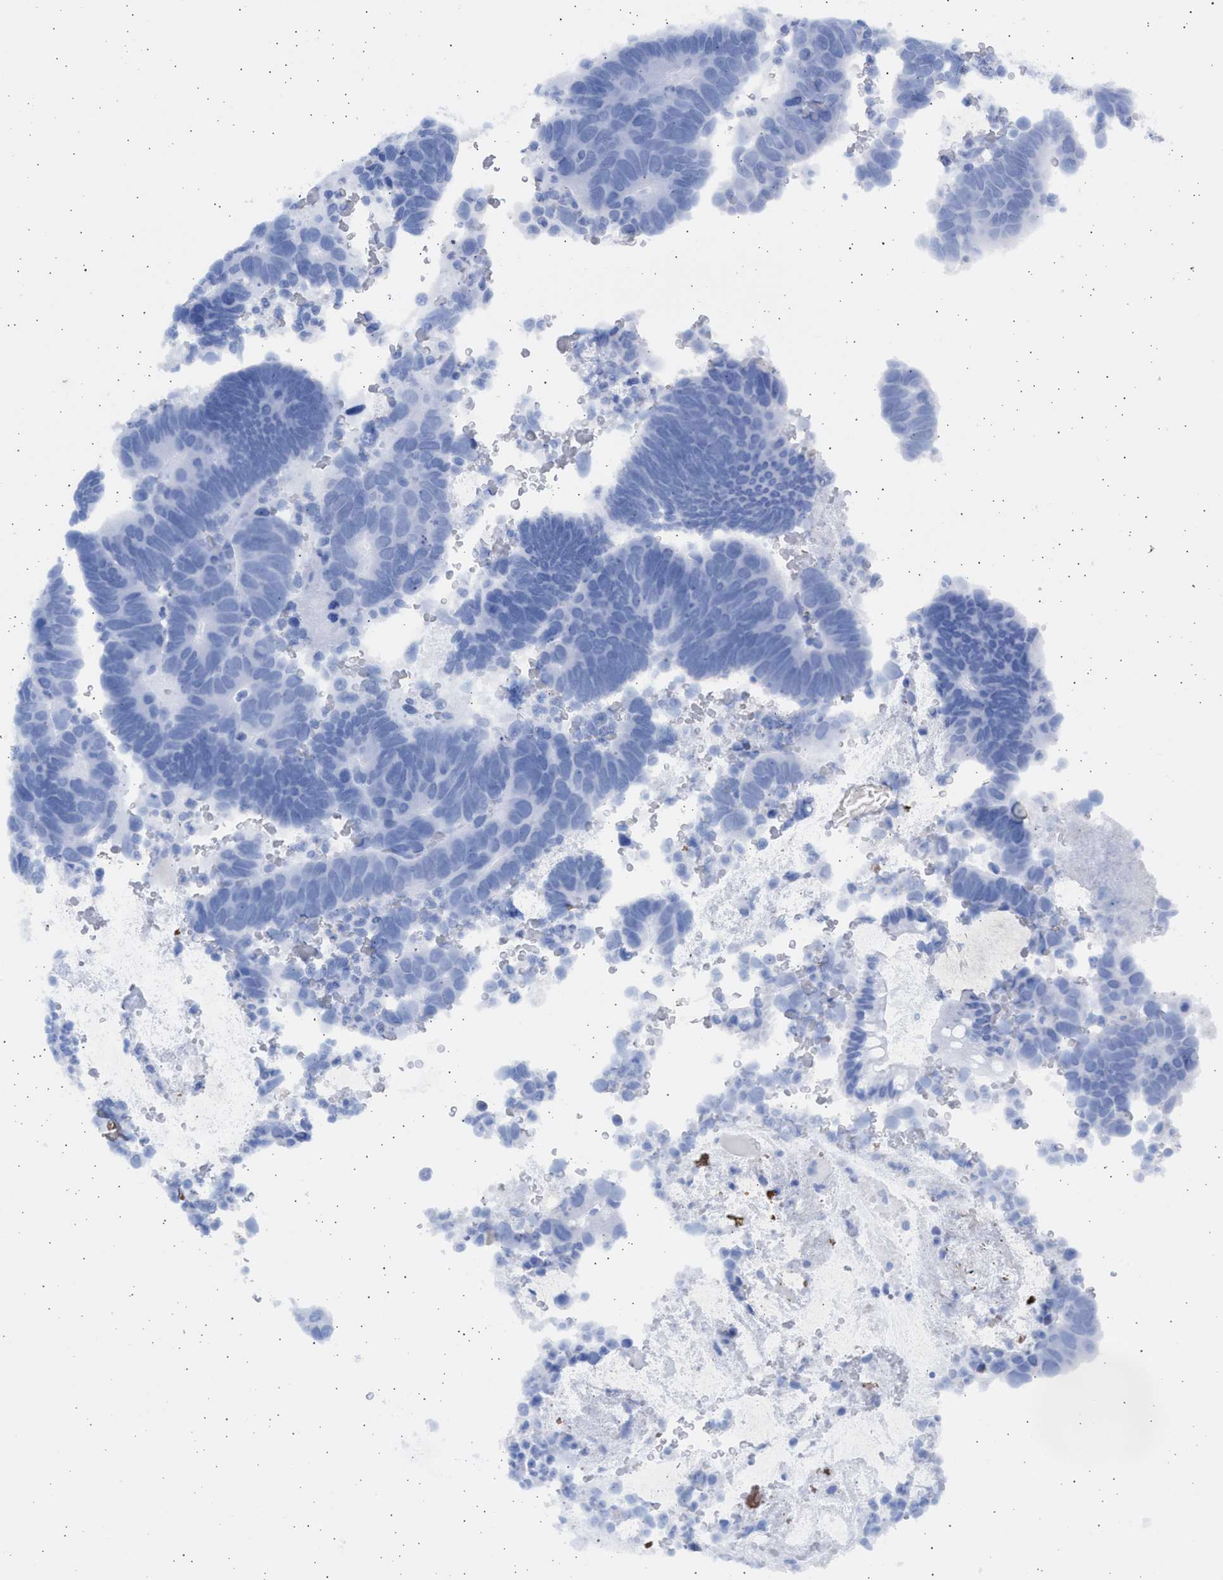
{"staining": {"intensity": "negative", "quantity": "none", "location": "none"}, "tissue": "colorectal cancer", "cell_type": "Tumor cells", "image_type": "cancer", "snomed": [{"axis": "morphology", "description": "Adenocarcinoma, NOS"}, {"axis": "topography", "description": "Colon"}], "caption": "An immunohistochemistry histopathology image of colorectal cancer is shown. There is no staining in tumor cells of colorectal cancer.", "gene": "ALDOC", "patient": {"sex": "male", "age": 56}}